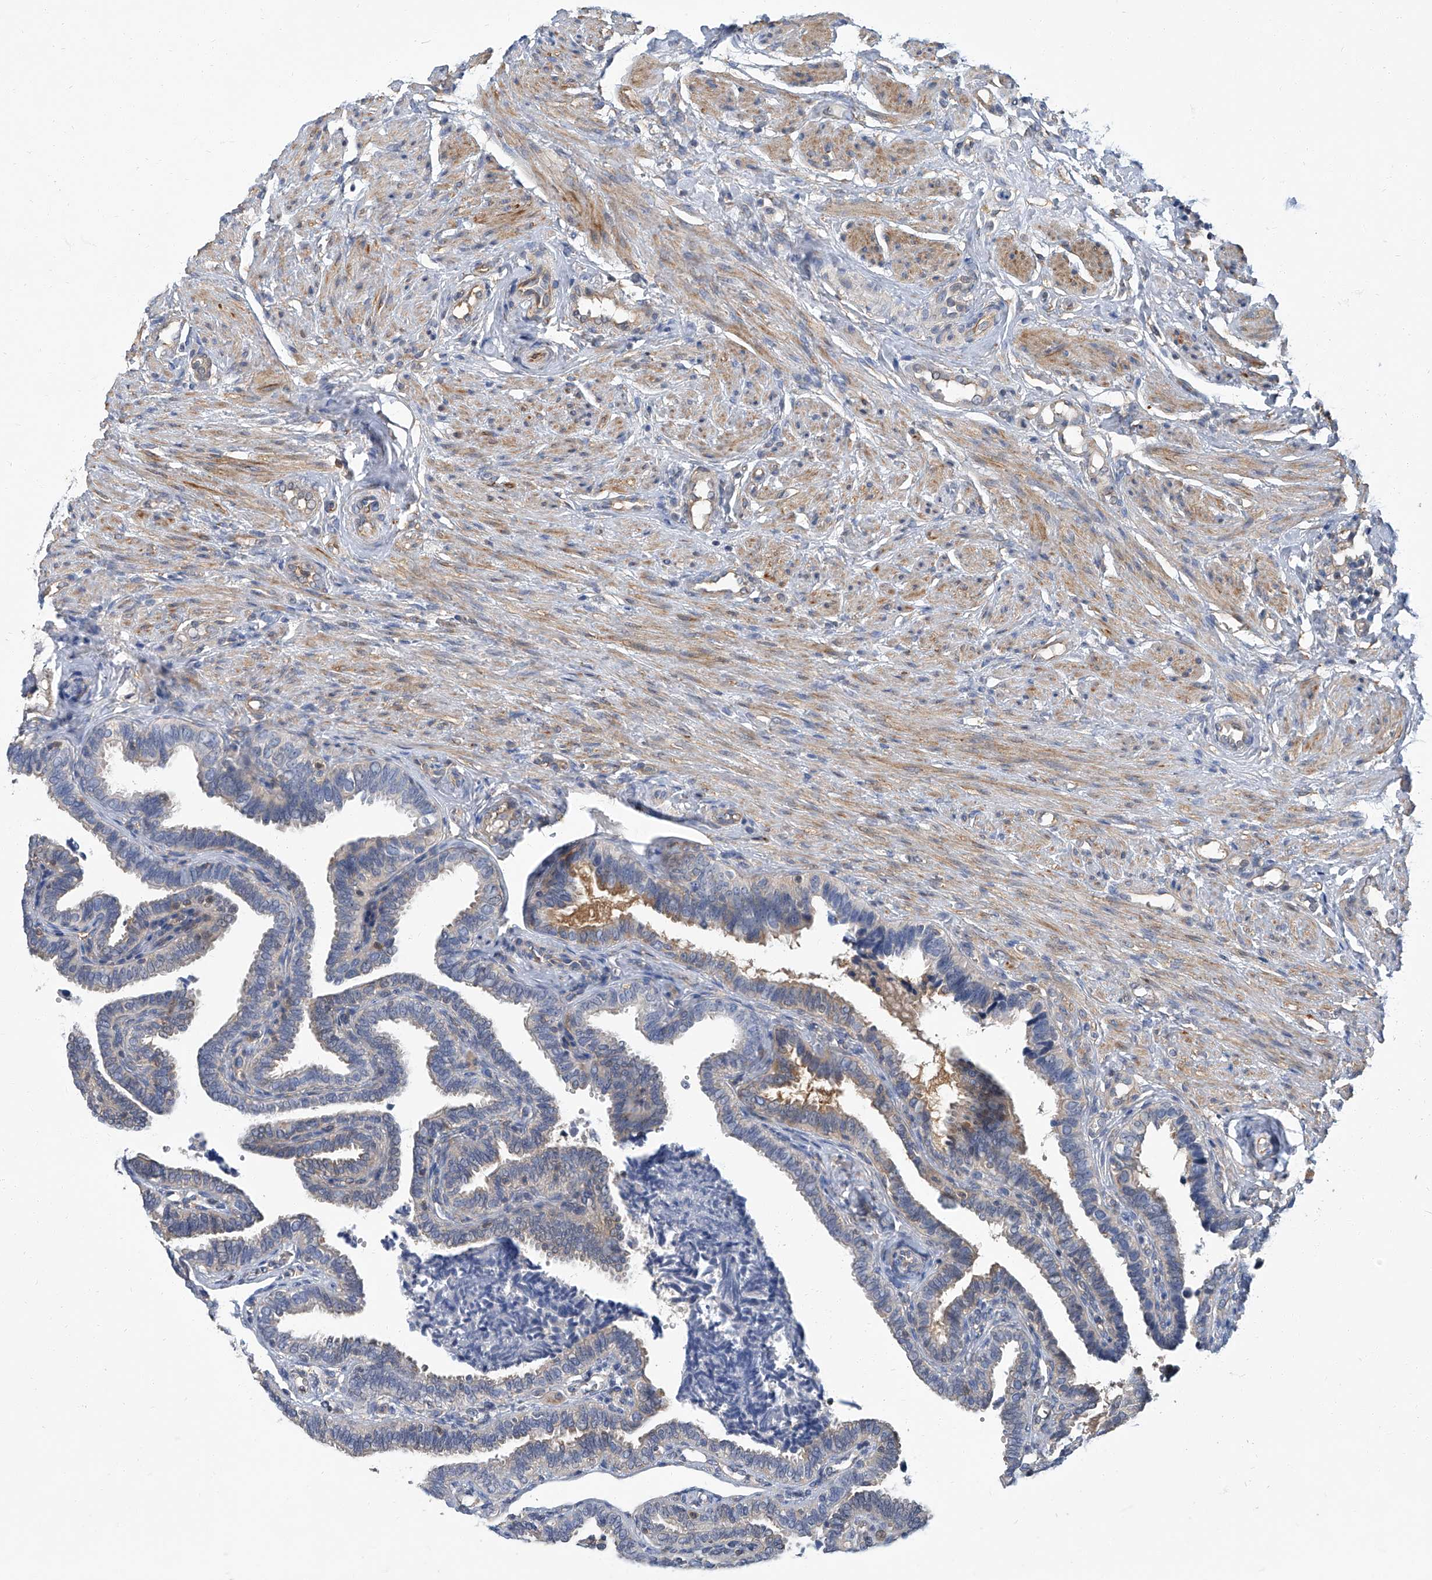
{"staining": {"intensity": "weak", "quantity": "25%-75%", "location": "cytoplasmic/membranous"}, "tissue": "fallopian tube", "cell_type": "Glandular cells", "image_type": "normal", "snomed": [{"axis": "morphology", "description": "Normal tissue, NOS"}, {"axis": "topography", "description": "Fallopian tube"}], "caption": "This micrograph exhibits unremarkable fallopian tube stained with immunohistochemistry (IHC) to label a protein in brown. The cytoplasmic/membranous of glandular cells show weak positivity for the protein. Nuclei are counter-stained blue.", "gene": "PSMB10", "patient": {"sex": "female", "age": 39}}